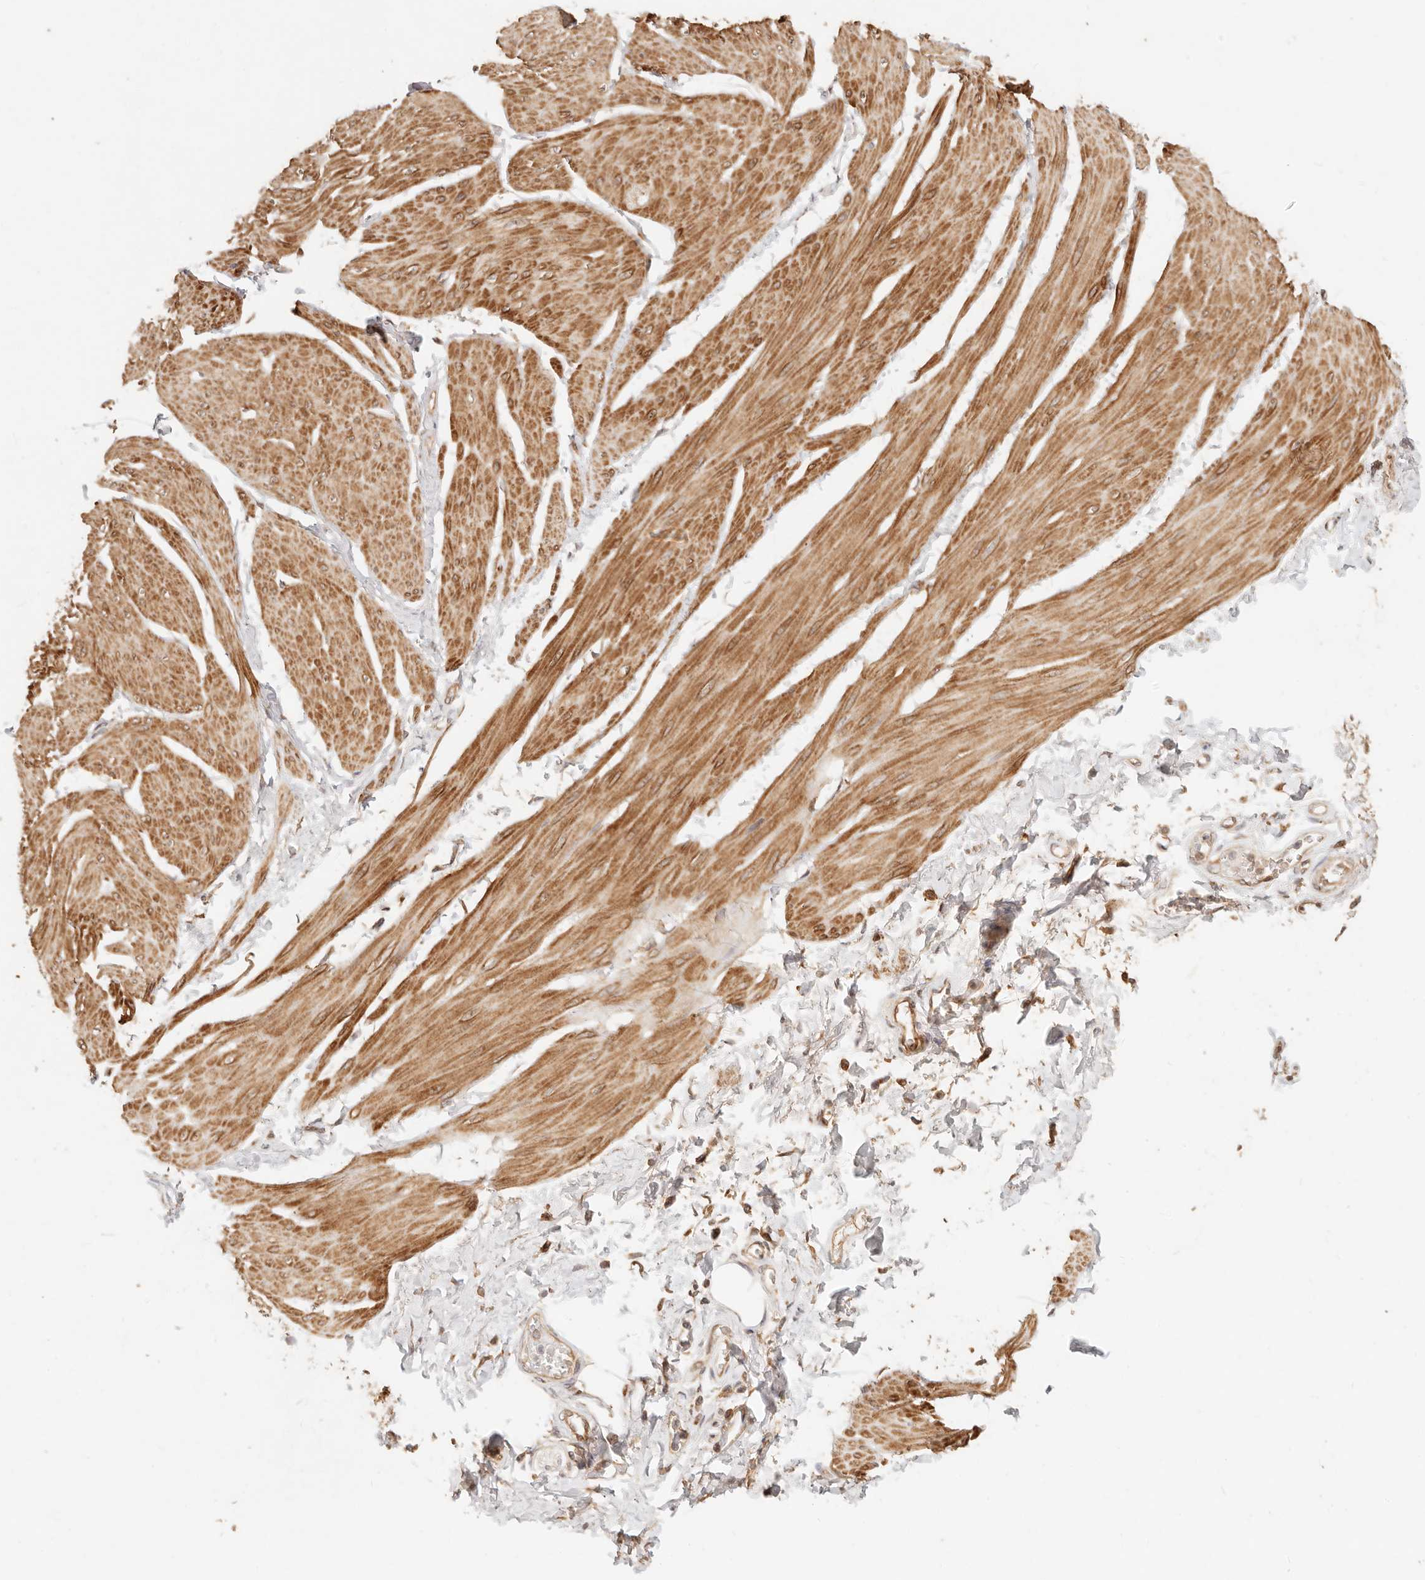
{"staining": {"intensity": "moderate", "quantity": ">75%", "location": "cytoplasmic/membranous"}, "tissue": "smooth muscle", "cell_type": "Smooth muscle cells", "image_type": "normal", "snomed": [{"axis": "morphology", "description": "Urothelial carcinoma, High grade"}, {"axis": "topography", "description": "Urinary bladder"}], "caption": "This histopathology image displays immunohistochemistry staining of normal human smooth muscle, with medium moderate cytoplasmic/membranous staining in approximately >75% of smooth muscle cells.", "gene": "TIMM17A", "patient": {"sex": "male", "age": 46}}